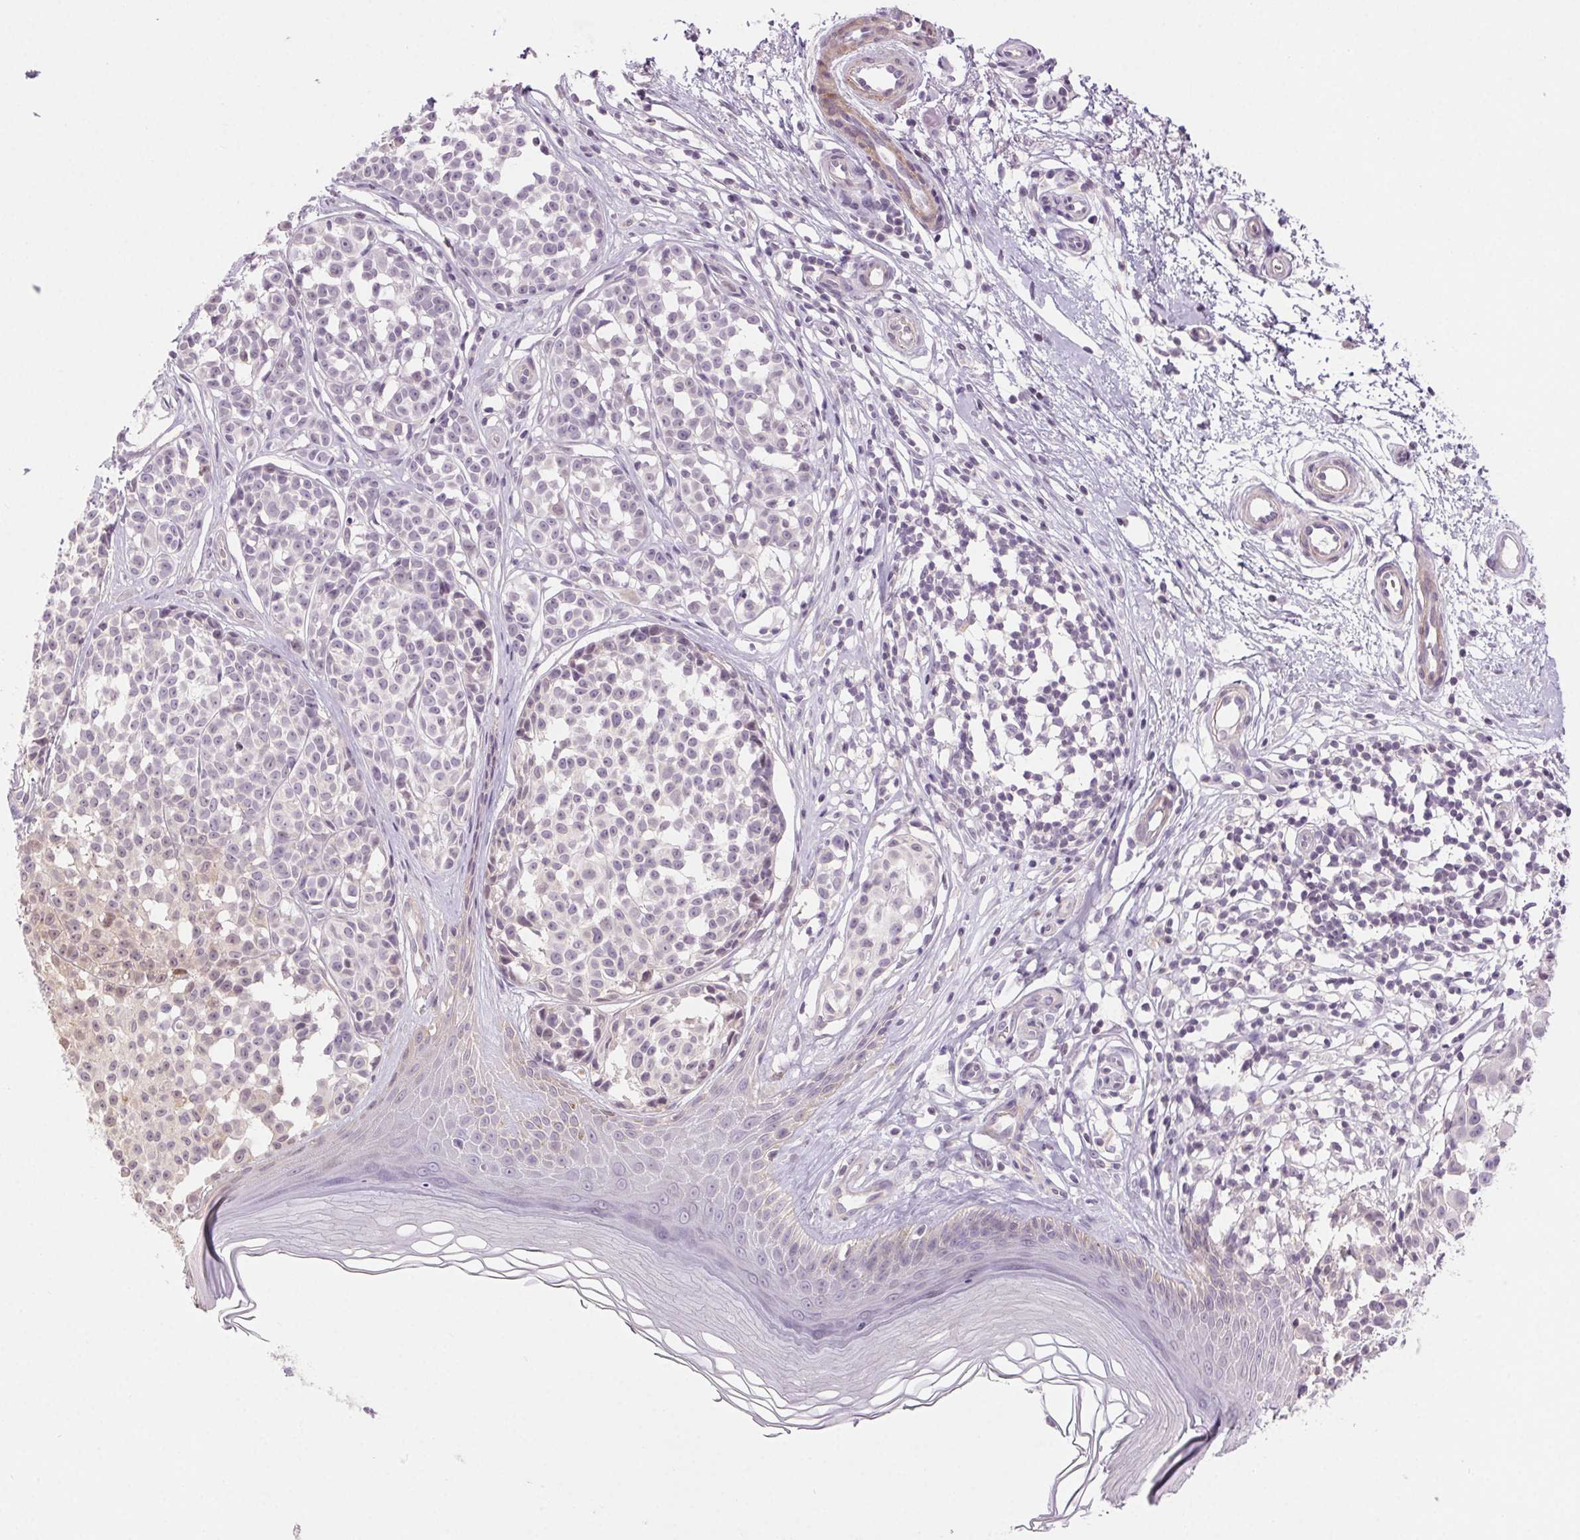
{"staining": {"intensity": "negative", "quantity": "none", "location": "none"}, "tissue": "melanoma", "cell_type": "Tumor cells", "image_type": "cancer", "snomed": [{"axis": "morphology", "description": "Malignant melanoma, NOS"}, {"axis": "topography", "description": "Skin"}], "caption": "The micrograph demonstrates no significant expression in tumor cells of melanoma.", "gene": "HHLA2", "patient": {"sex": "female", "age": 90}}